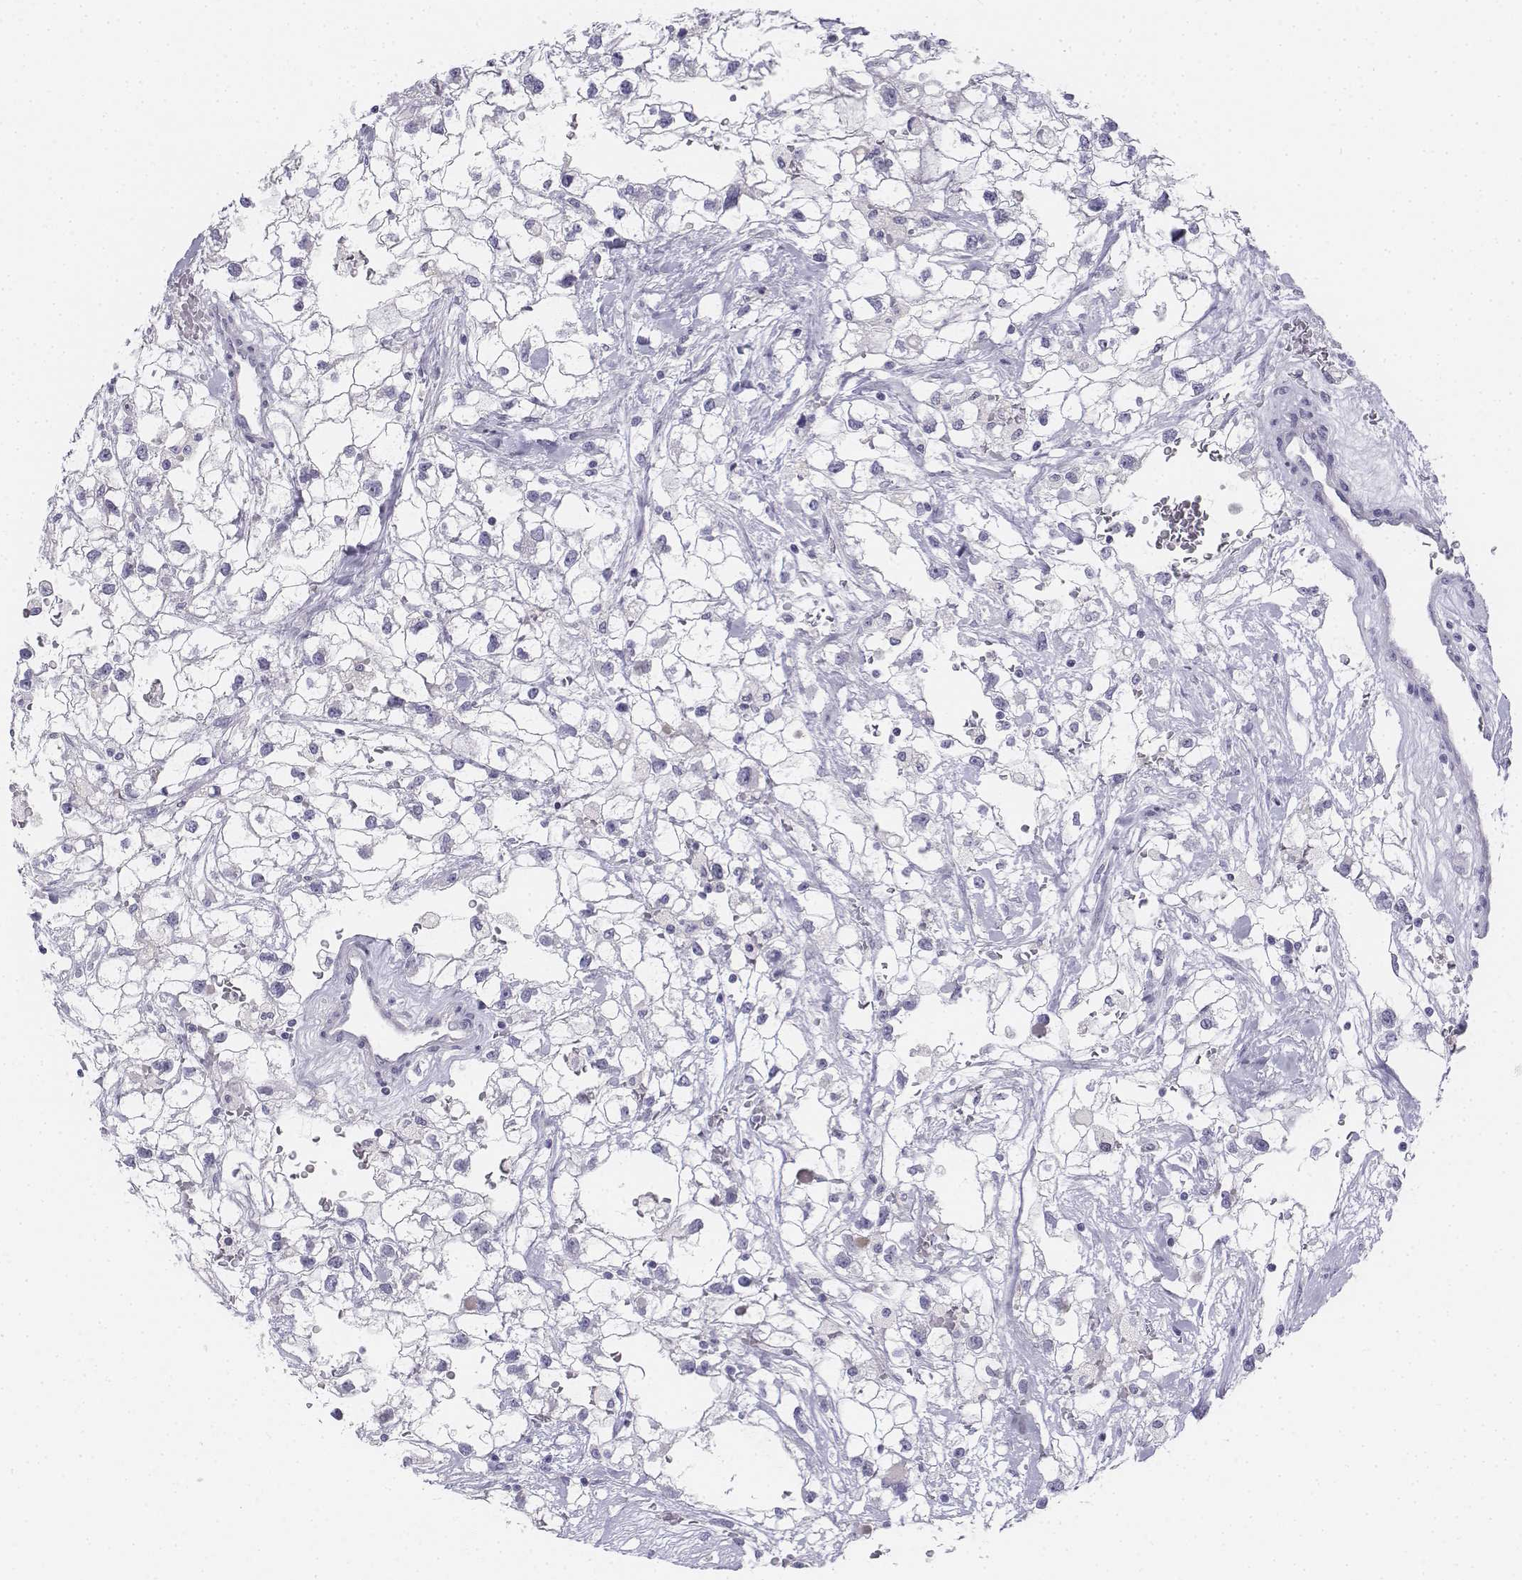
{"staining": {"intensity": "negative", "quantity": "none", "location": "none"}, "tissue": "renal cancer", "cell_type": "Tumor cells", "image_type": "cancer", "snomed": [{"axis": "morphology", "description": "Adenocarcinoma, NOS"}, {"axis": "topography", "description": "Kidney"}], "caption": "Tumor cells are negative for protein expression in human renal adenocarcinoma.", "gene": "TH", "patient": {"sex": "male", "age": 59}}